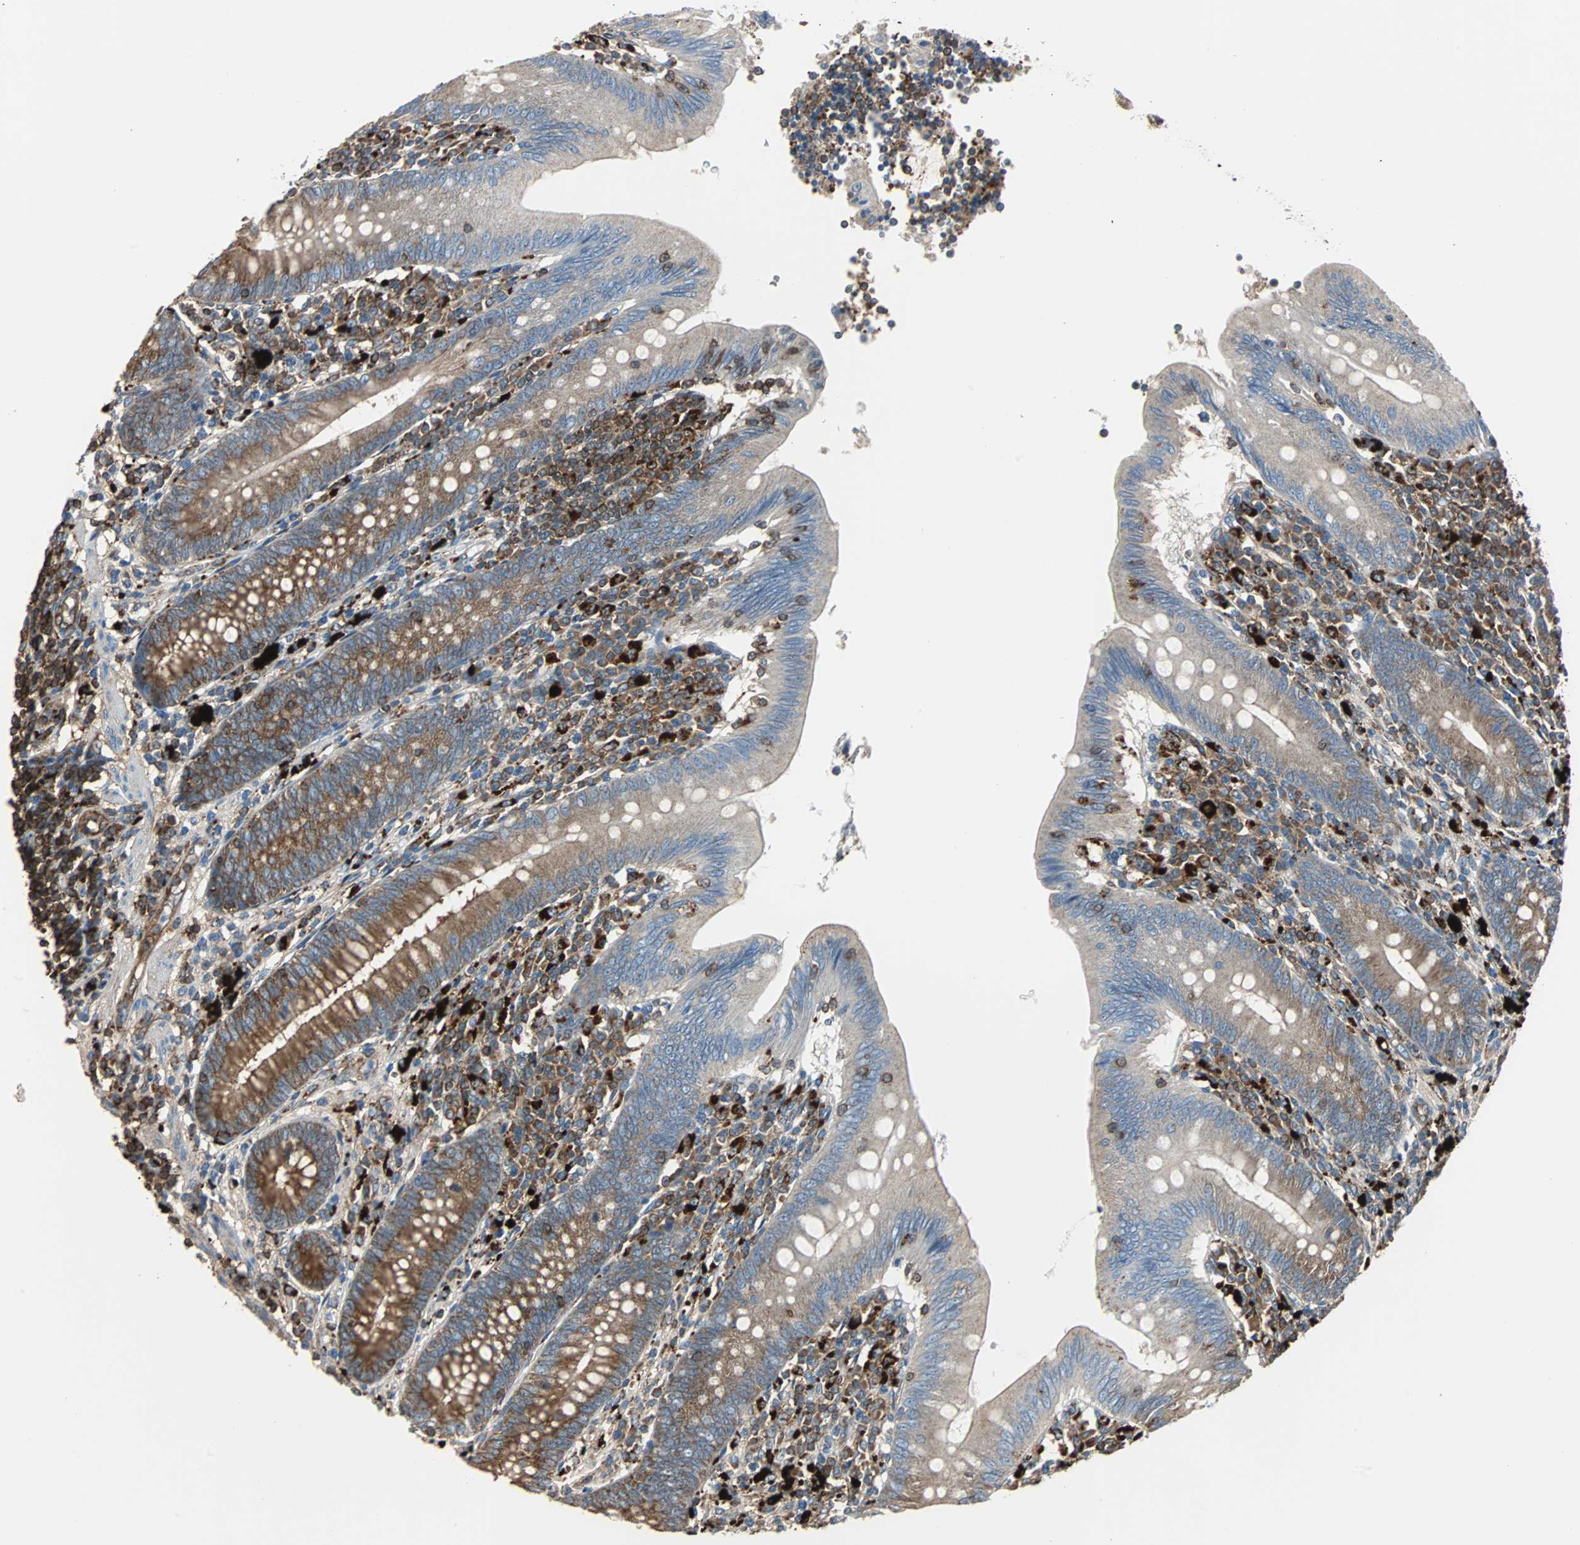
{"staining": {"intensity": "moderate", "quantity": ">75%", "location": "cytoplasmic/membranous"}, "tissue": "appendix", "cell_type": "Glandular cells", "image_type": "normal", "snomed": [{"axis": "morphology", "description": "Normal tissue, NOS"}, {"axis": "morphology", "description": "Inflammation, NOS"}, {"axis": "topography", "description": "Appendix"}], "caption": "Immunohistochemistry (IHC) image of normal appendix: appendix stained using IHC exhibits medium levels of moderate protein expression localized specifically in the cytoplasmic/membranous of glandular cells, appearing as a cytoplasmic/membranous brown color.", "gene": "RELA", "patient": {"sex": "male", "age": 46}}